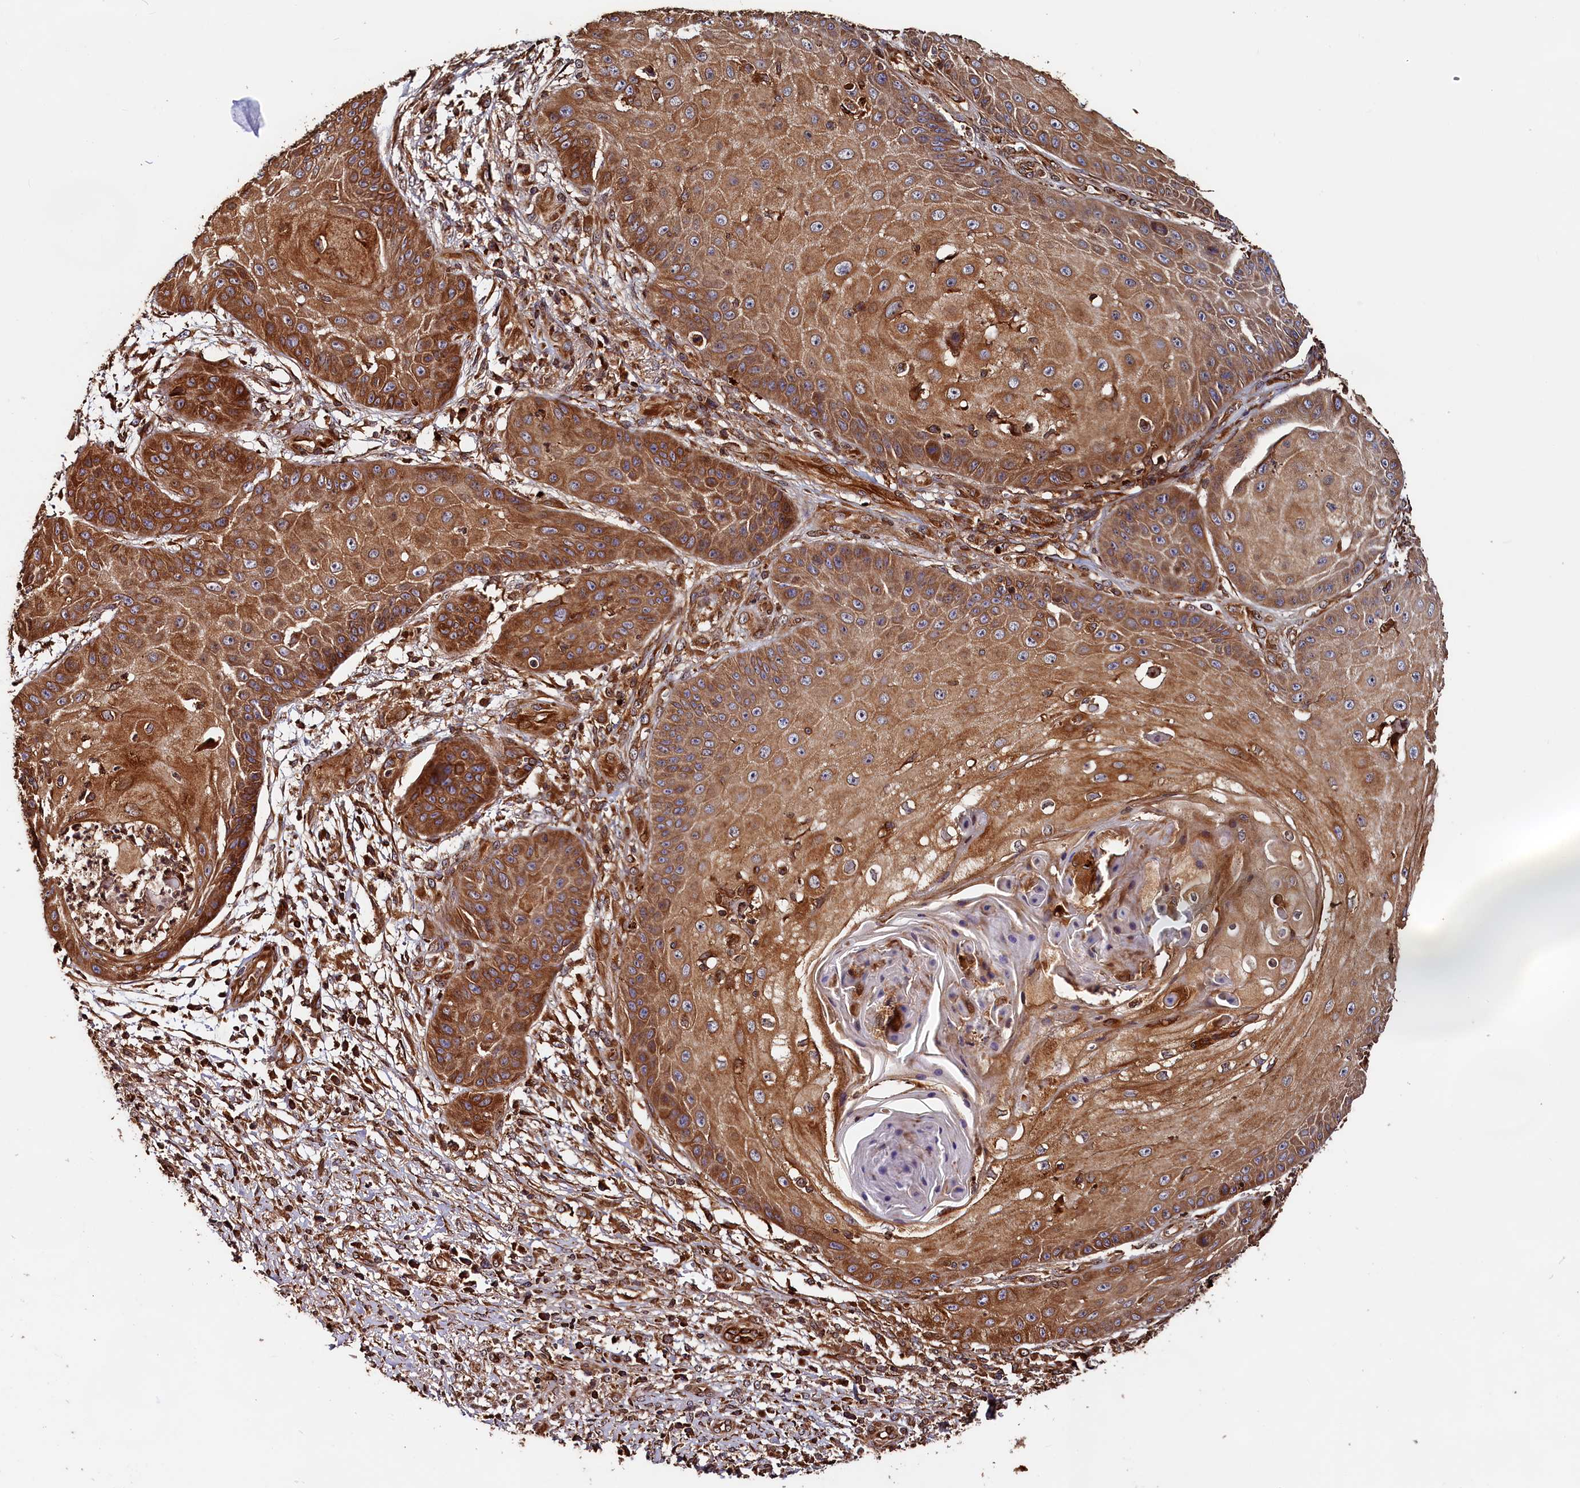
{"staining": {"intensity": "strong", "quantity": ">75%", "location": "cytoplasmic/membranous"}, "tissue": "skin cancer", "cell_type": "Tumor cells", "image_type": "cancer", "snomed": [{"axis": "morphology", "description": "Squamous cell carcinoma, NOS"}, {"axis": "topography", "description": "Skin"}], "caption": "This photomicrograph displays immunohistochemistry (IHC) staining of human squamous cell carcinoma (skin), with high strong cytoplasmic/membranous expression in about >75% of tumor cells.", "gene": "HMOX2", "patient": {"sex": "male", "age": 70}}